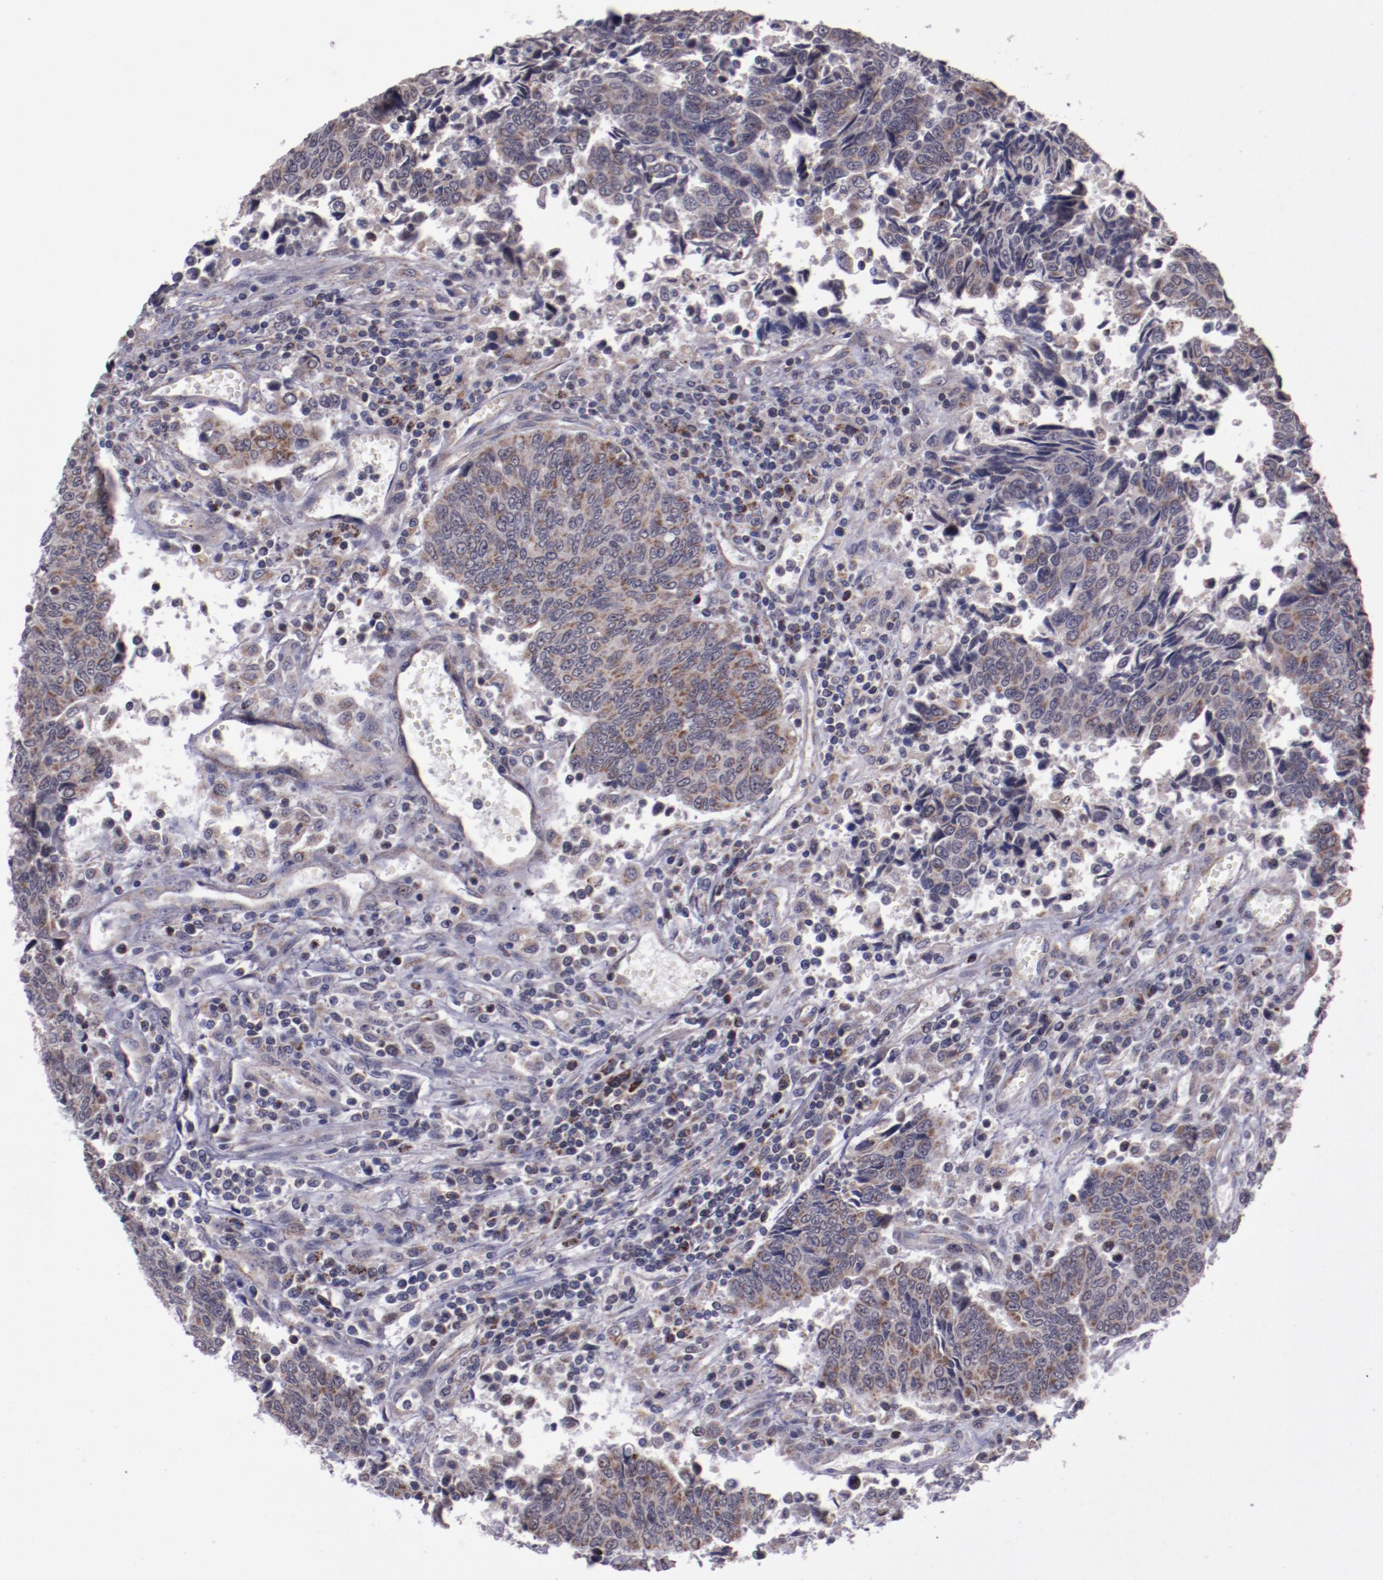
{"staining": {"intensity": "weak", "quantity": "25%-75%", "location": "cytoplasmic/membranous"}, "tissue": "urothelial cancer", "cell_type": "Tumor cells", "image_type": "cancer", "snomed": [{"axis": "morphology", "description": "Urothelial carcinoma, High grade"}, {"axis": "topography", "description": "Urinary bladder"}], "caption": "Tumor cells display low levels of weak cytoplasmic/membranous positivity in about 25%-75% of cells in urothelial cancer.", "gene": "LONP1", "patient": {"sex": "male", "age": 86}}